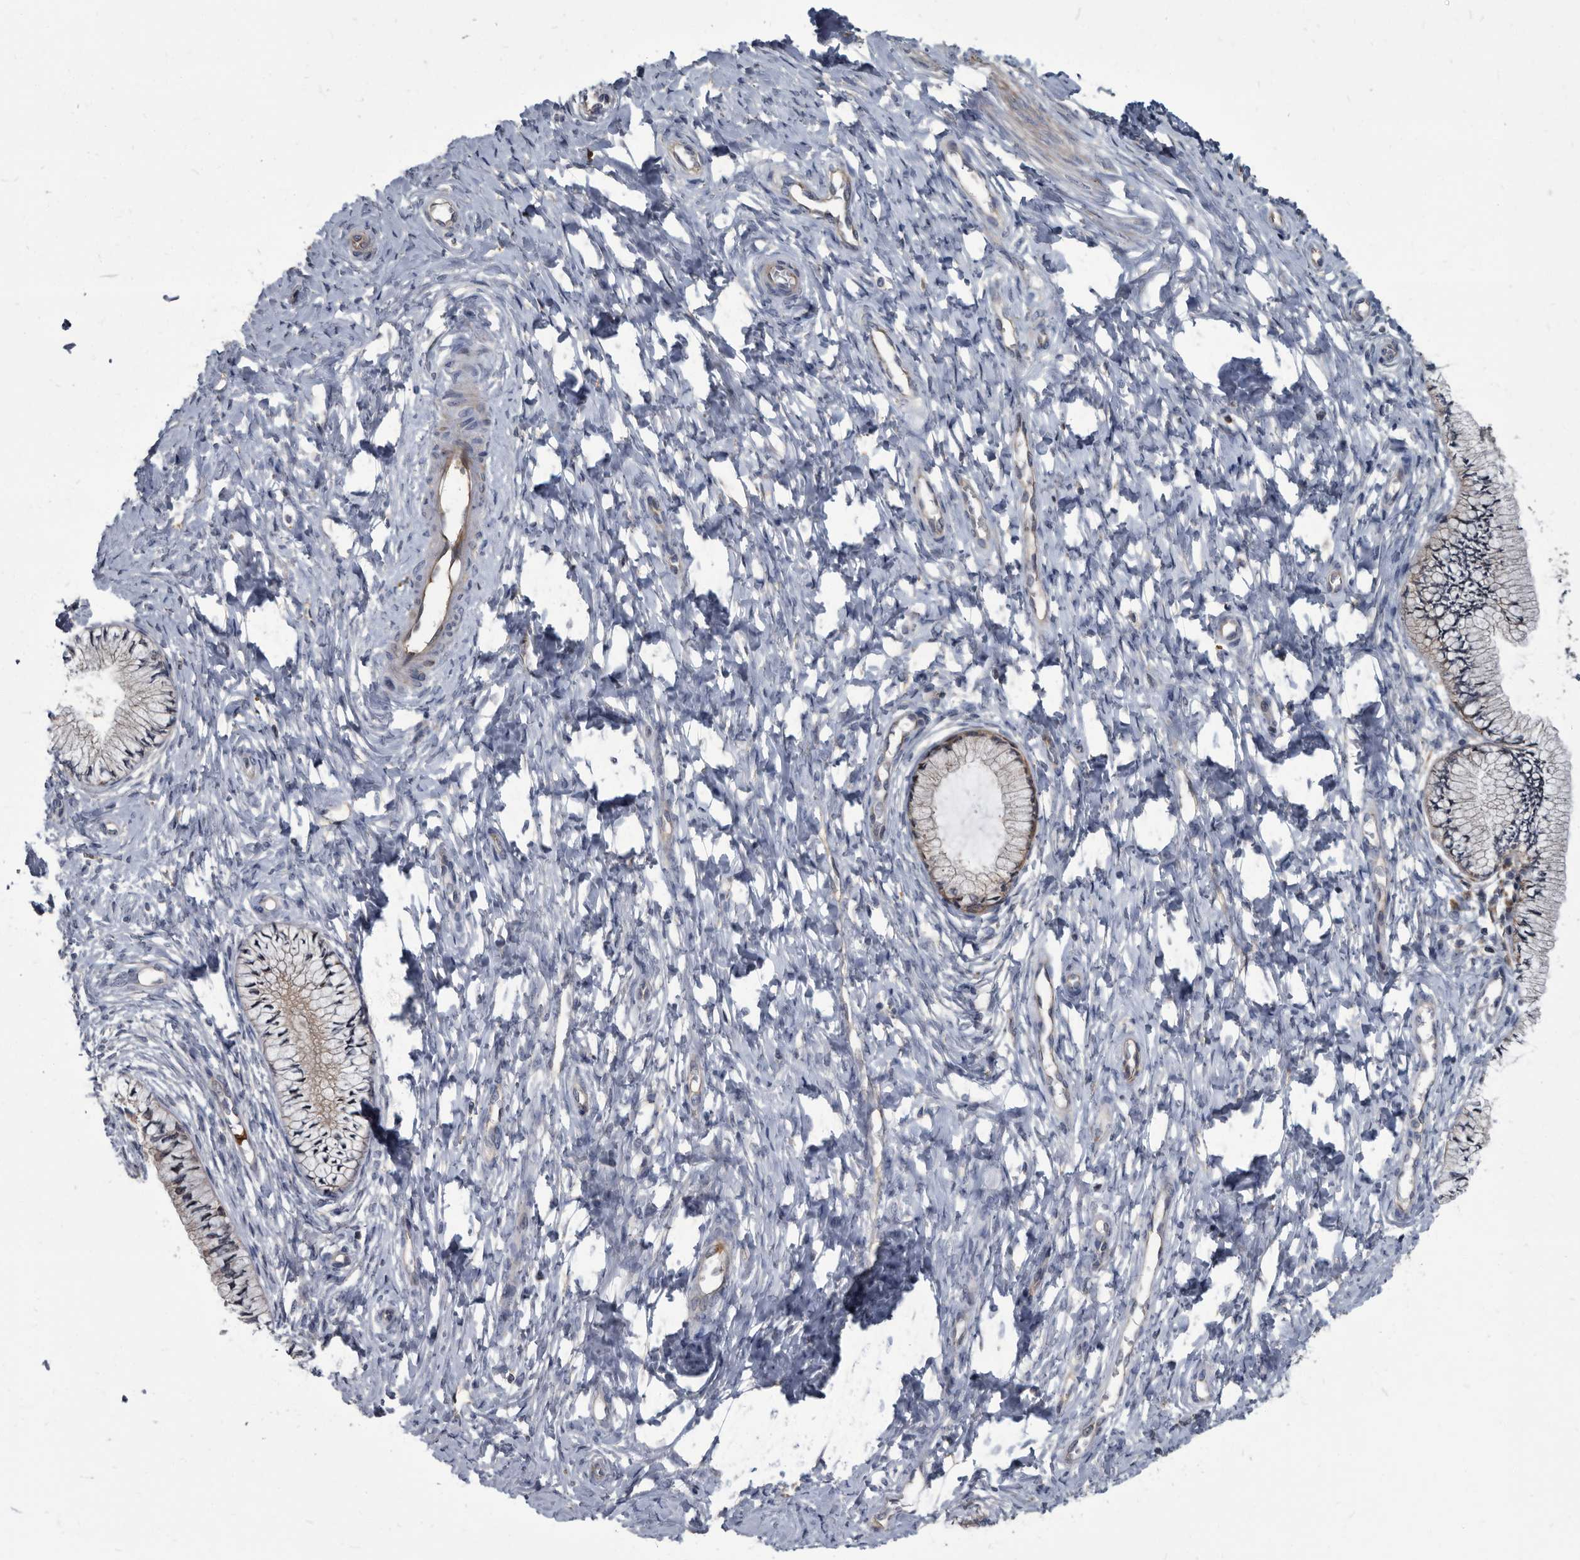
{"staining": {"intensity": "weak", "quantity": "<25%", "location": "cytoplasmic/membranous"}, "tissue": "cervix", "cell_type": "Glandular cells", "image_type": "normal", "snomed": [{"axis": "morphology", "description": "Normal tissue, NOS"}, {"axis": "topography", "description": "Cervix"}], "caption": "This micrograph is of normal cervix stained with IHC to label a protein in brown with the nuclei are counter-stained blue. There is no staining in glandular cells. The staining is performed using DAB brown chromogen with nuclei counter-stained in using hematoxylin.", "gene": "CDV3", "patient": {"sex": "female", "age": 36}}